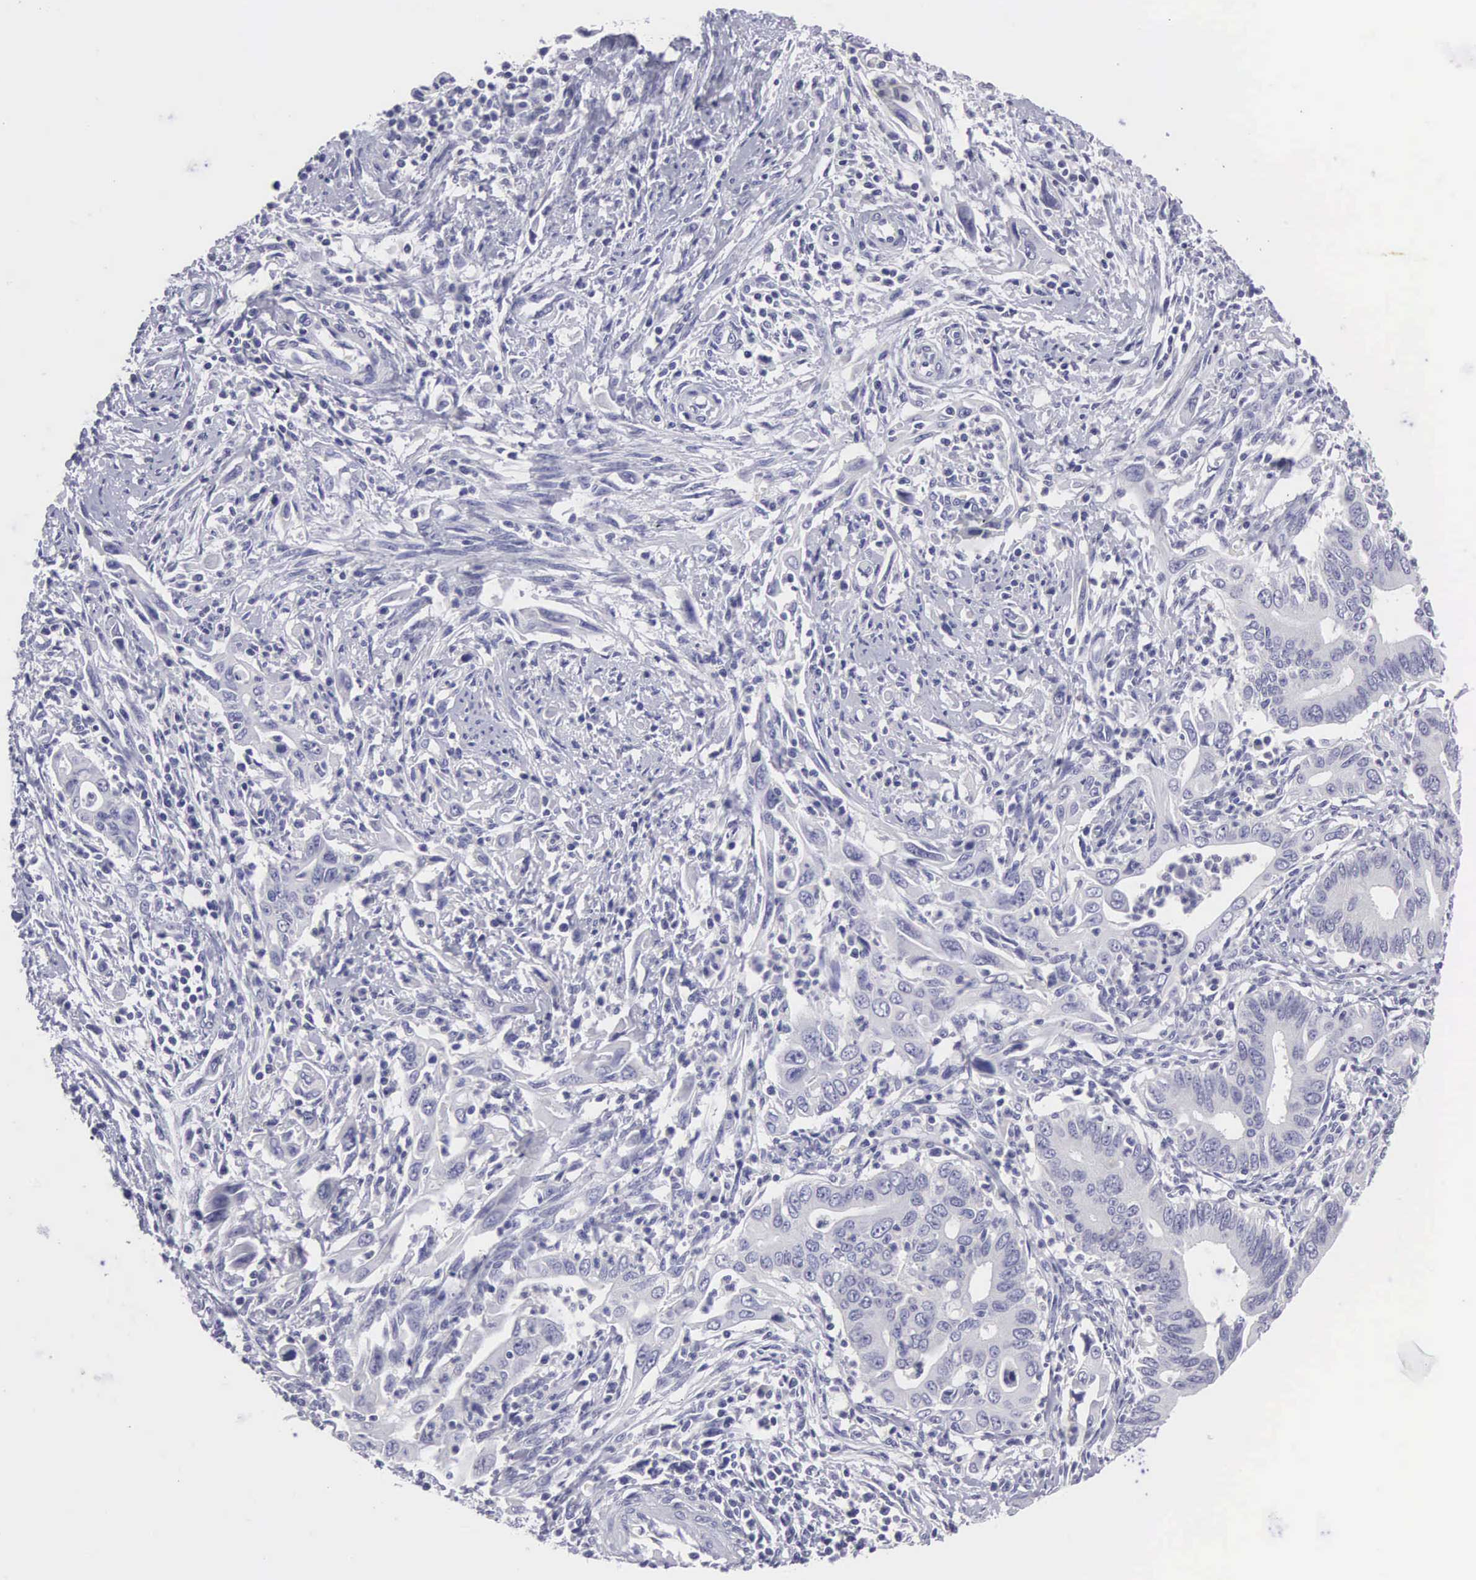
{"staining": {"intensity": "negative", "quantity": "none", "location": "none"}, "tissue": "cervical cancer", "cell_type": "Tumor cells", "image_type": "cancer", "snomed": [{"axis": "morphology", "description": "Normal tissue, NOS"}, {"axis": "morphology", "description": "Adenocarcinoma, NOS"}, {"axis": "topography", "description": "Cervix"}], "caption": "Adenocarcinoma (cervical) stained for a protein using immunohistochemistry (IHC) demonstrates no staining tumor cells.", "gene": "SLITRK4", "patient": {"sex": "female", "age": 34}}